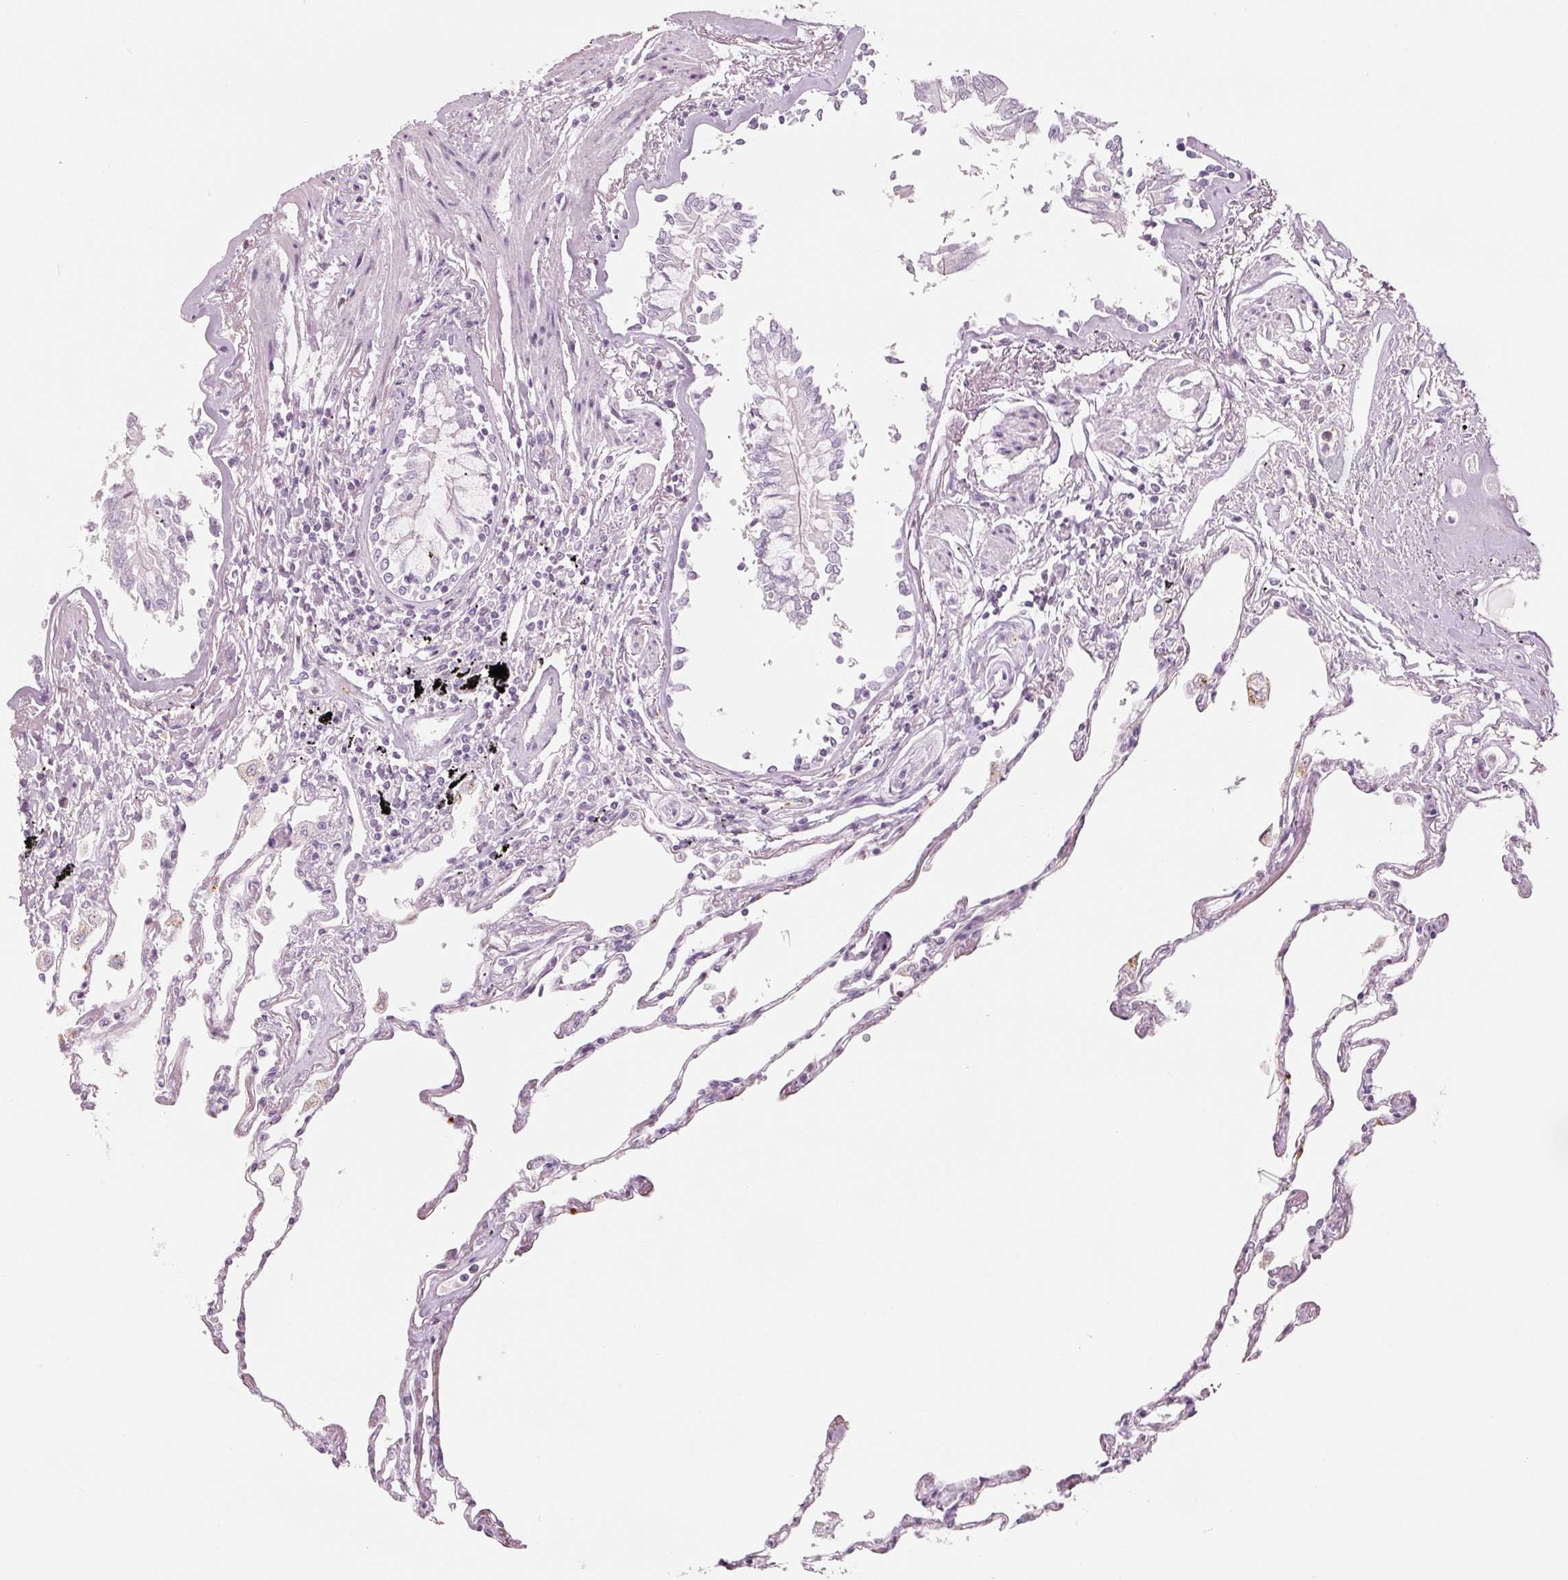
{"staining": {"intensity": "negative", "quantity": "none", "location": "none"}, "tissue": "lung", "cell_type": "Alveolar cells", "image_type": "normal", "snomed": [{"axis": "morphology", "description": "Normal tissue, NOS"}, {"axis": "topography", "description": "Lung"}], "caption": "Protein analysis of benign lung shows no significant expression in alveolar cells.", "gene": "LECT2", "patient": {"sex": "female", "age": 67}}